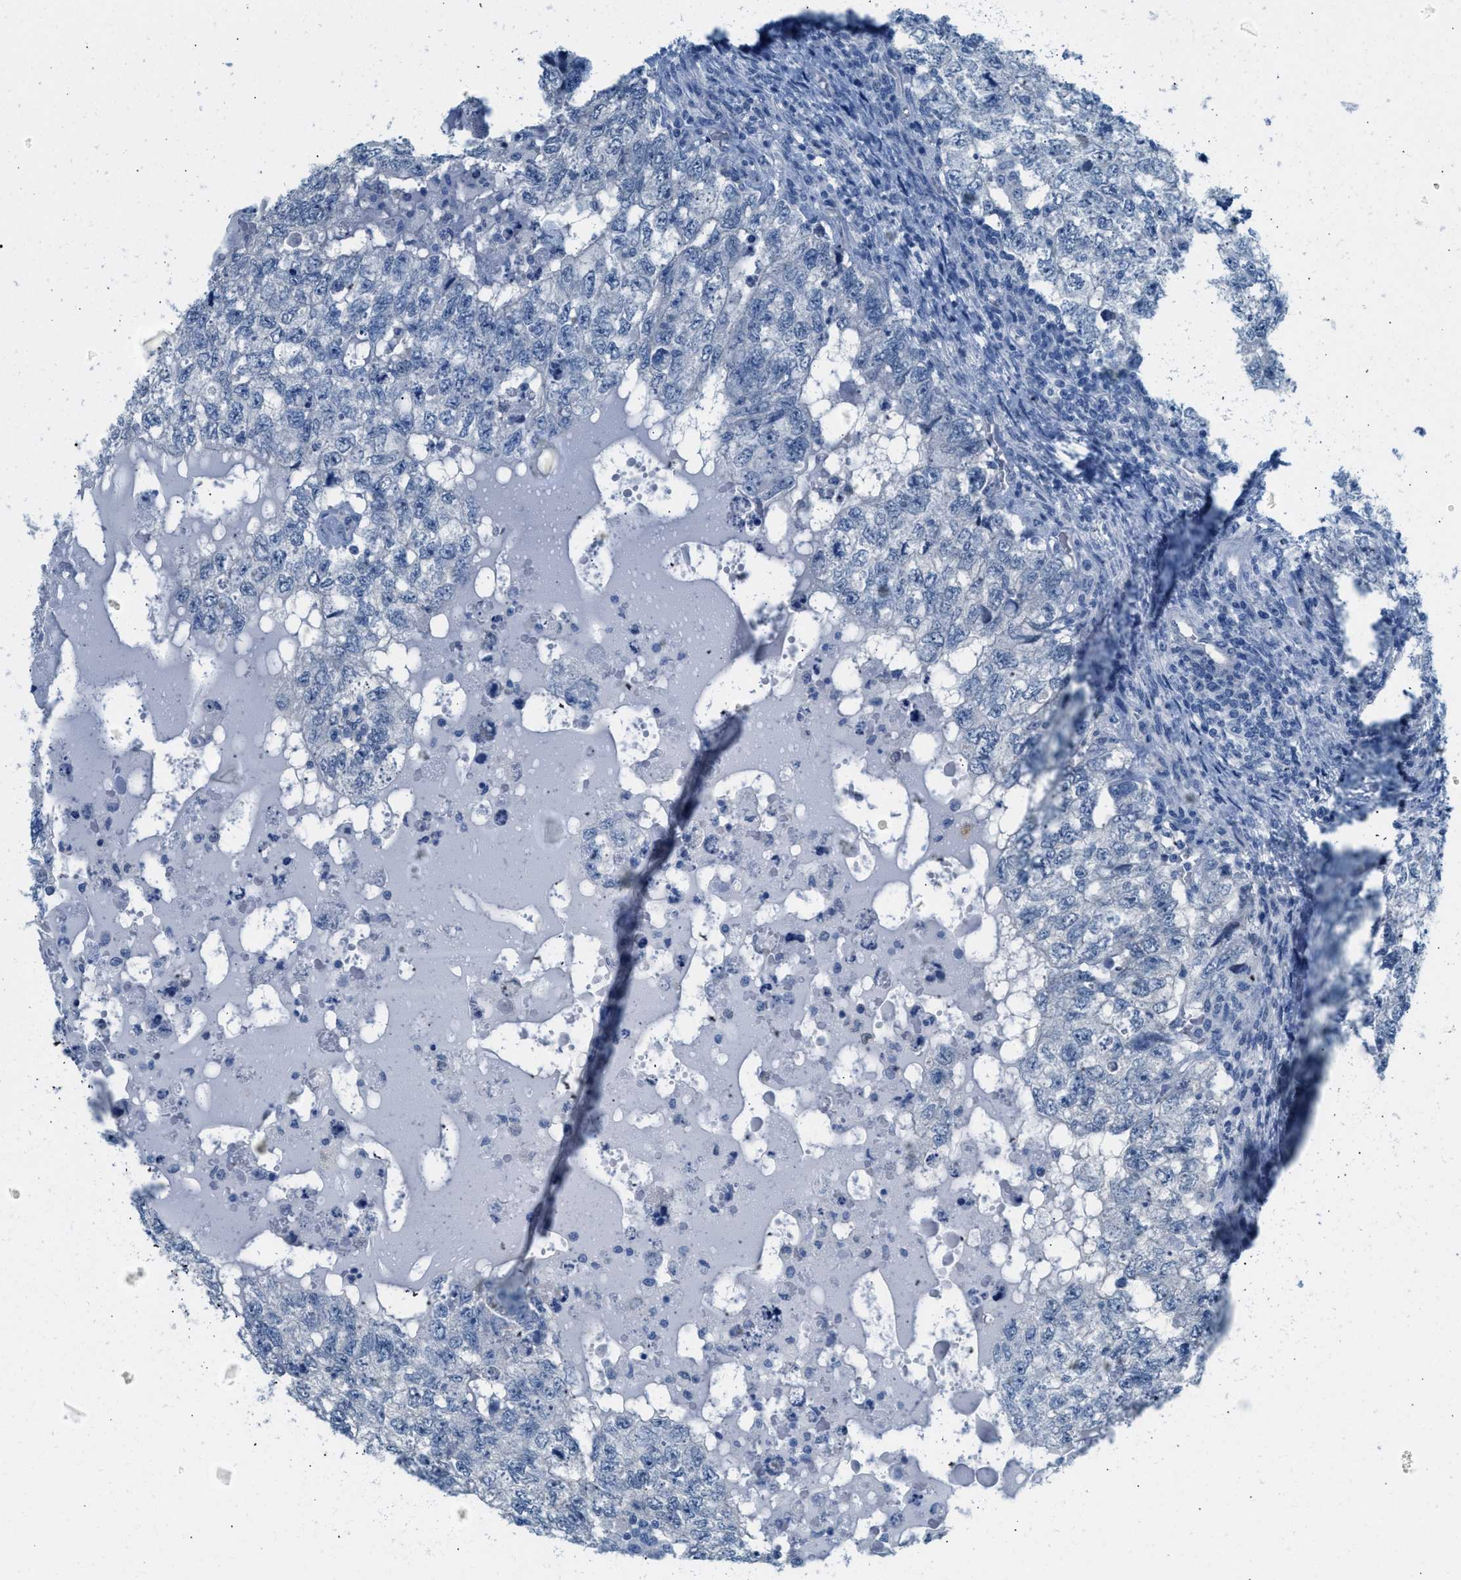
{"staining": {"intensity": "negative", "quantity": "none", "location": "none"}, "tissue": "testis cancer", "cell_type": "Tumor cells", "image_type": "cancer", "snomed": [{"axis": "morphology", "description": "Carcinoma, Embryonal, NOS"}, {"axis": "topography", "description": "Testis"}], "caption": "Immunohistochemical staining of testis cancer (embryonal carcinoma) exhibits no significant positivity in tumor cells.", "gene": "SPAM1", "patient": {"sex": "male", "age": 36}}